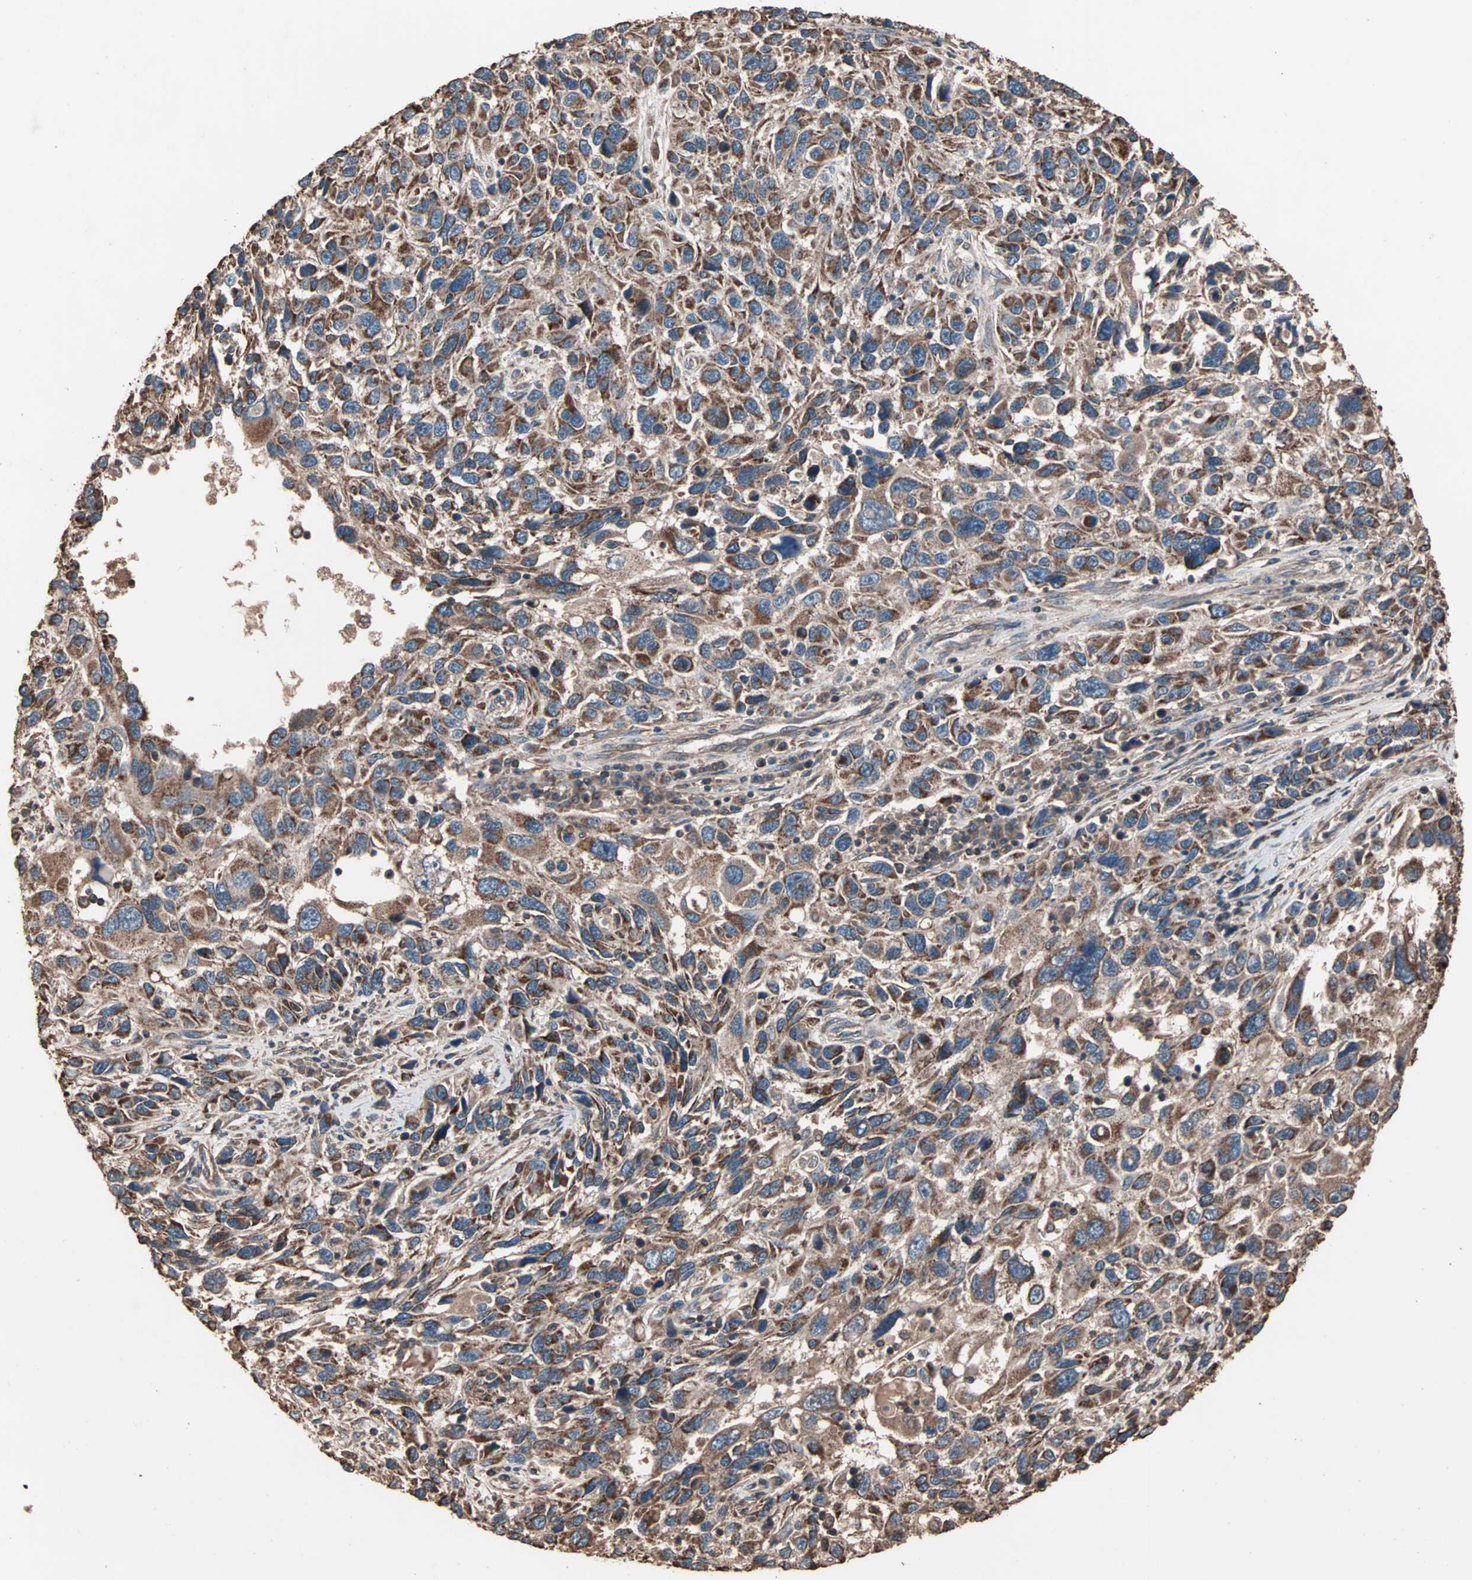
{"staining": {"intensity": "strong", "quantity": ">75%", "location": "cytoplasmic/membranous"}, "tissue": "melanoma", "cell_type": "Tumor cells", "image_type": "cancer", "snomed": [{"axis": "morphology", "description": "Malignant melanoma, NOS"}, {"axis": "topography", "description": "Skin"}], "caption": "This is an image of immunohistochemistry staining of malignant melanoma, which shows strong staining in the cytoplasmic/membranous of tumor cells.", "gene": "MRPL2", "patient": {"sex": "male", "age": 53}}